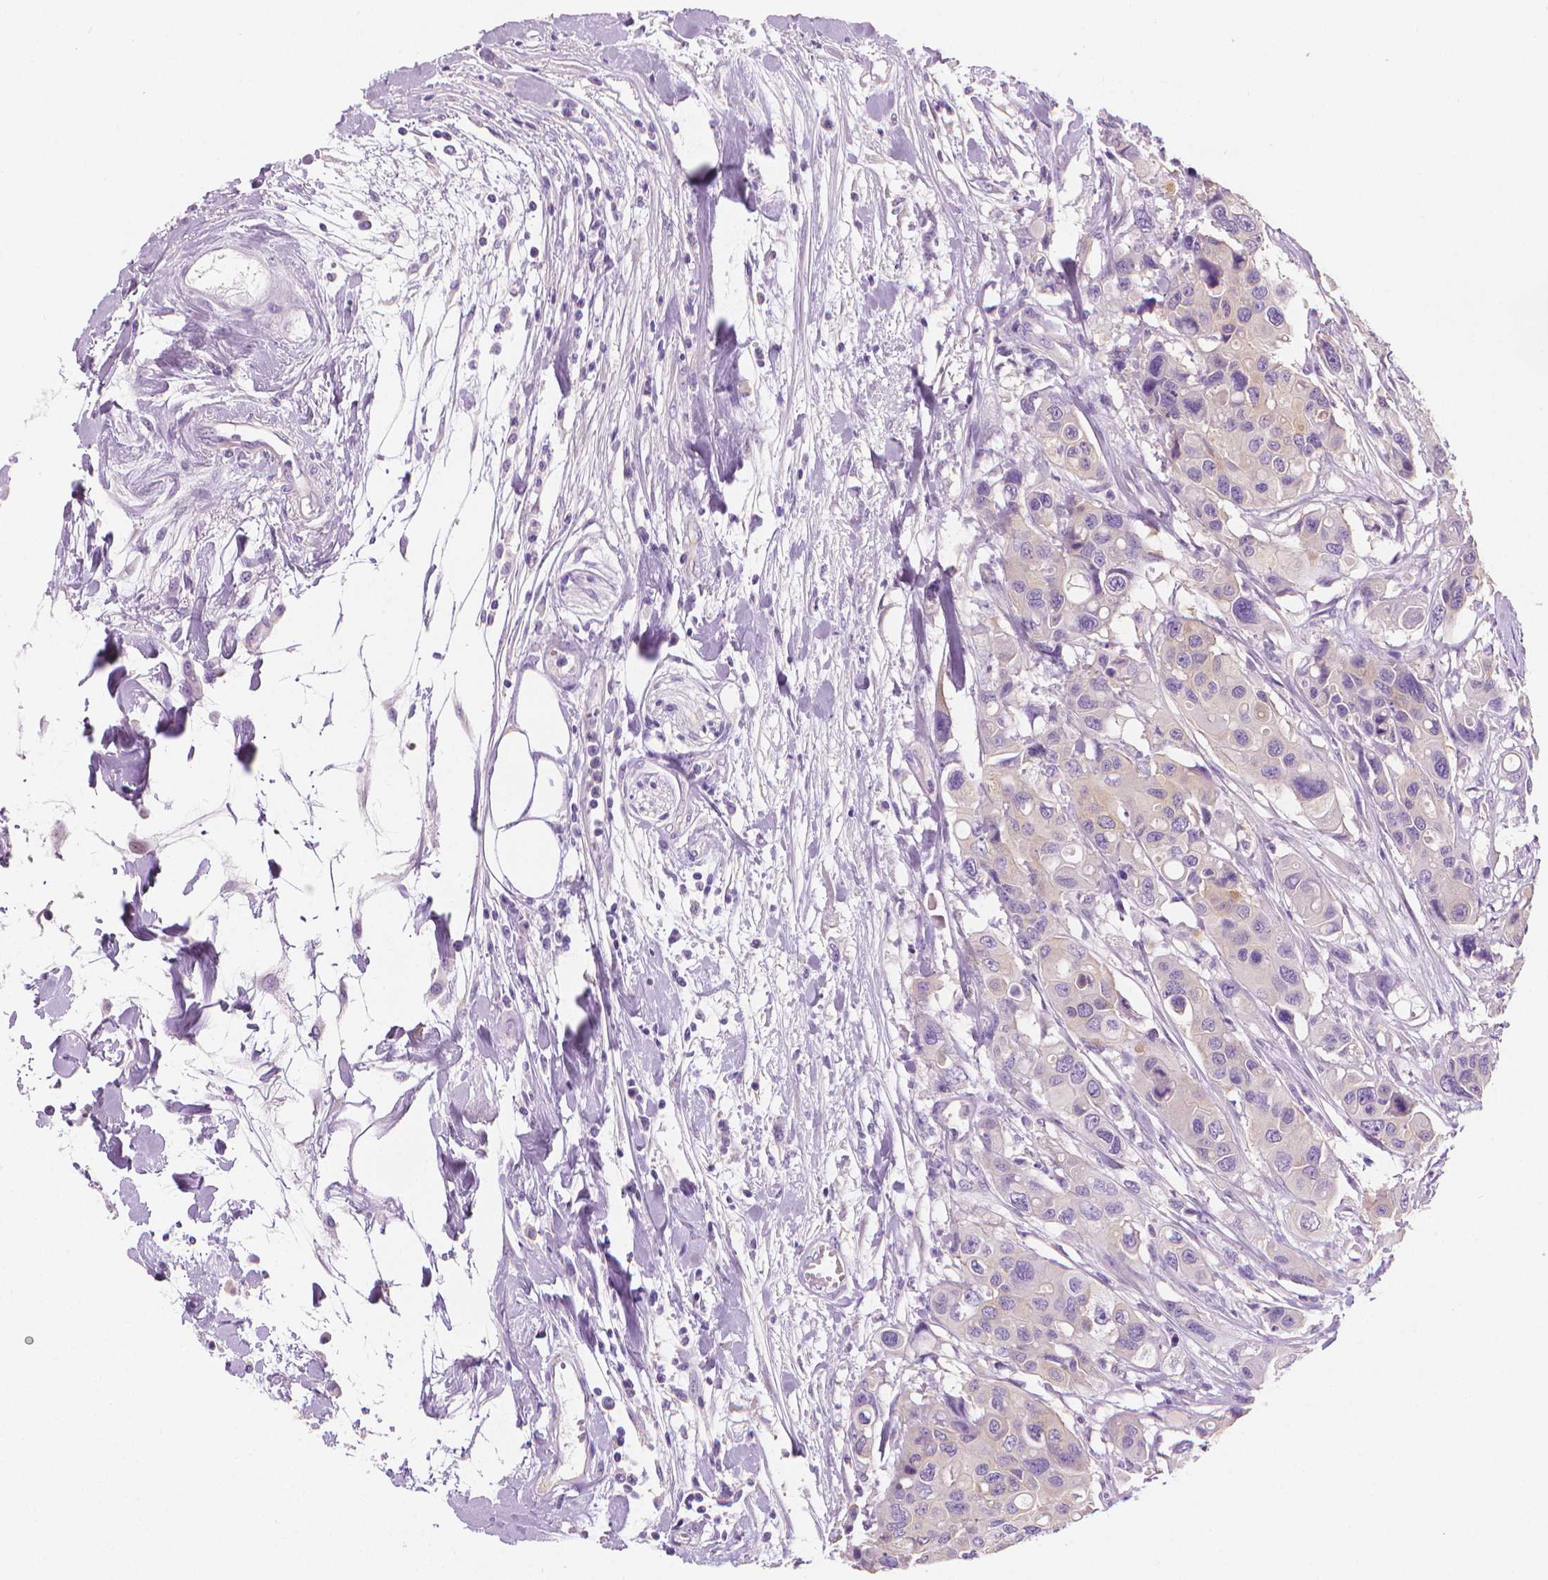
{"staining": {"intensity": "negative", "quantity": "none", "location": "none"}, "tissue": "colorectal cancer", "cell_type": "Tumor cells", "image_type": "cancer", "snomed": [{"axis": "morphology", "description": "Adenocarcinoma, NOS"}, {"axis": "topography", "description": "Colon"}], "caption": "Human adenocarcinoma (colorectal) stained for a protein using immunohistochemistry reveals no positivity in tumor cells.", "gene": "FASN", "patient": {"sex": "male", "age": 77}}